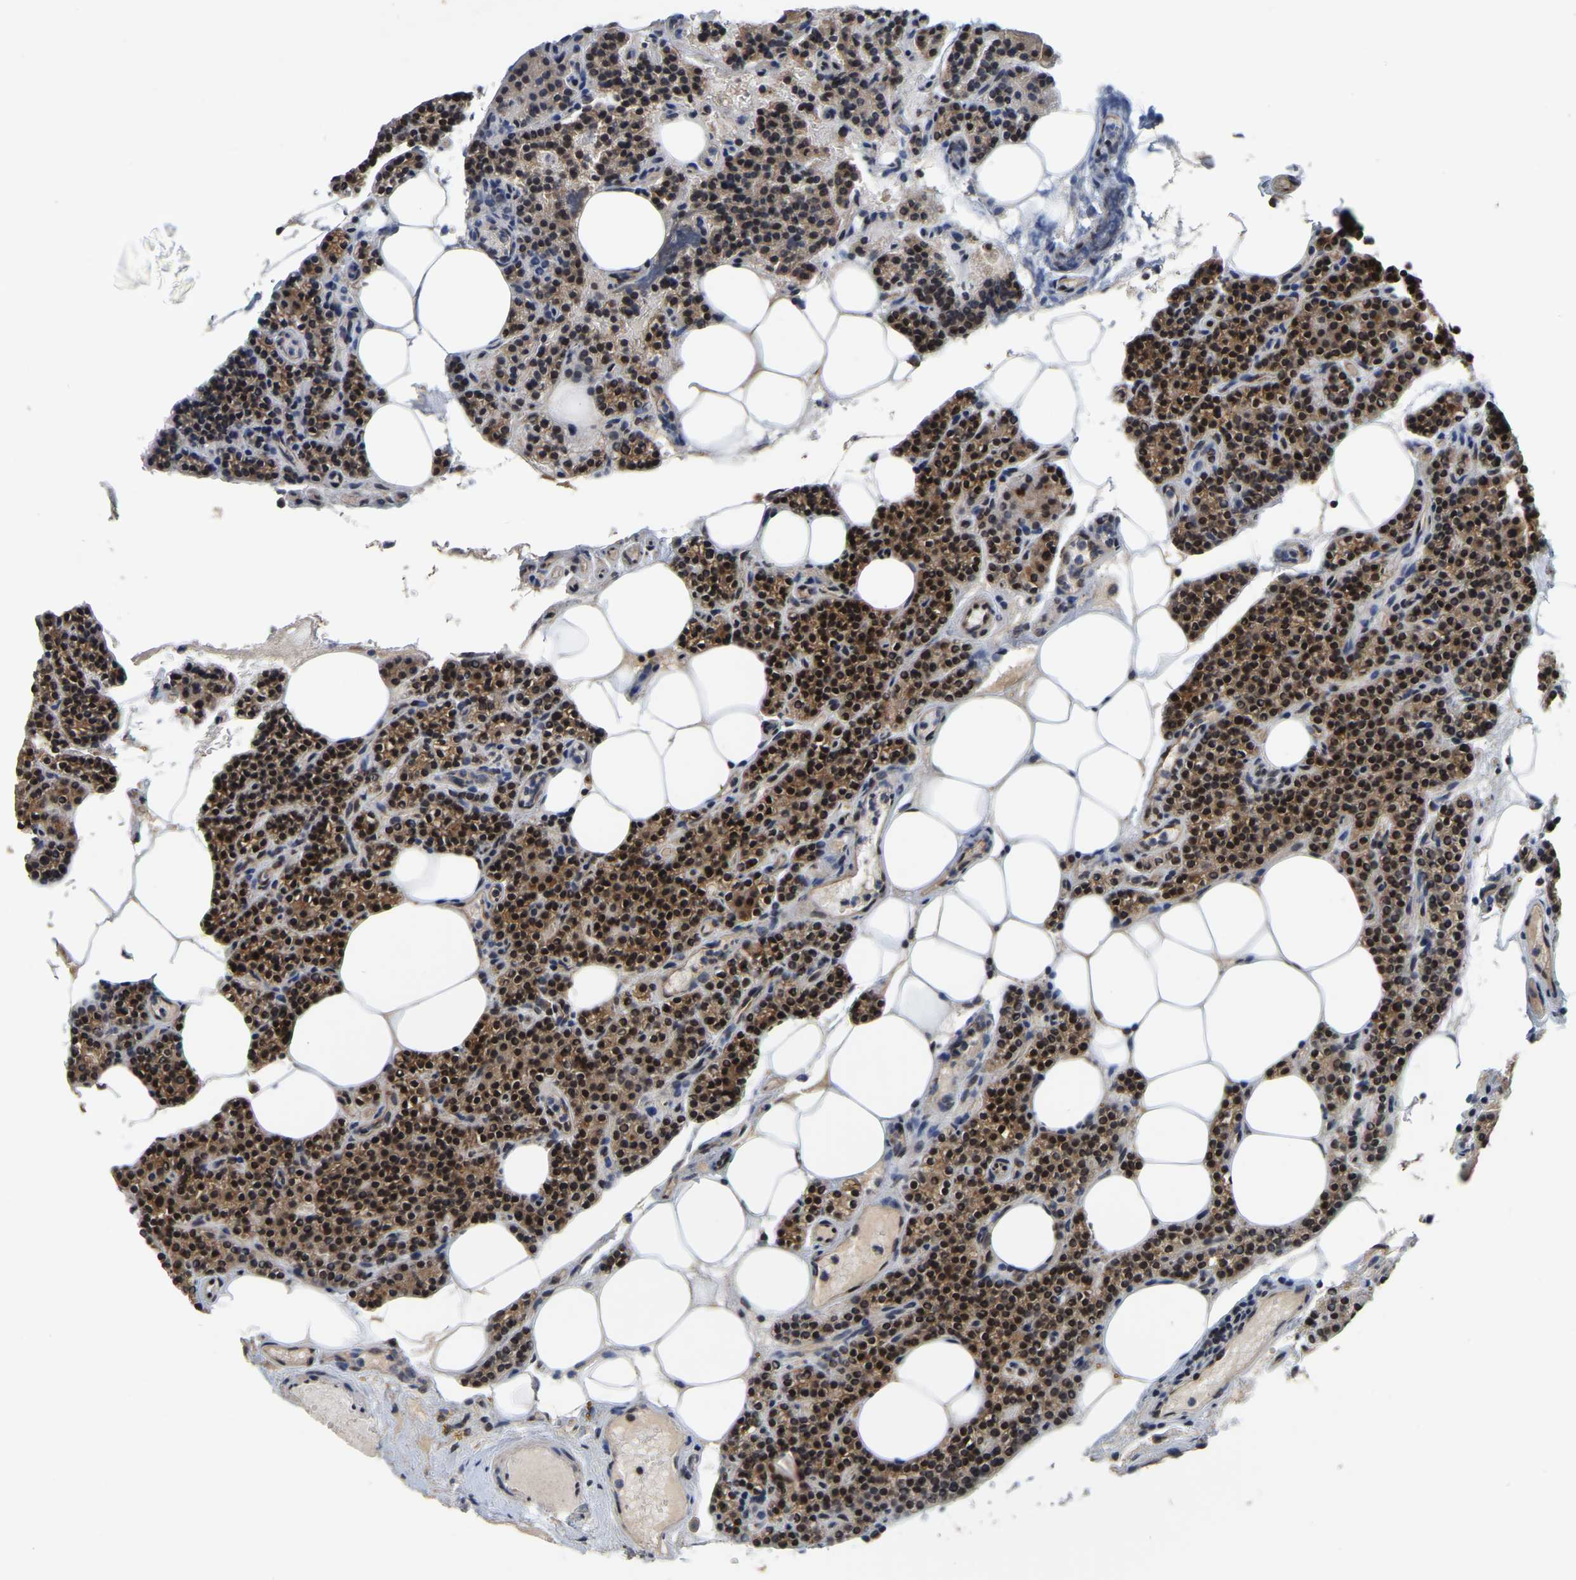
{"staining": {"intensity": "strong", "quantity": ">75%", "location": "cytoplasmic/membranous,nuclear"}, "tissue": "parathyroid gland", "cell_type": "Glandular cells", "image_type": "normal", "snomed": [{"axis": "morphology", "description": "Normal tissue, NOS"}, {"axis": "morphology", "description": "Adenoma, NOS"}, {"axis": "topography", "description": "Parathyroid gland"}], "caption": "The micrograph displays immunohistochemical staining of normal parathyroid gland. There is strong cytoplasmic/membranous,nuclear staining is identified in approximately >75% of glandular cells. (DAB (3,3'-diaminobenzidine) IHC with brightfield microscopy, high magnification).", "gene": "CIAO1", "patient": {"sex": "female", "age": 70}}